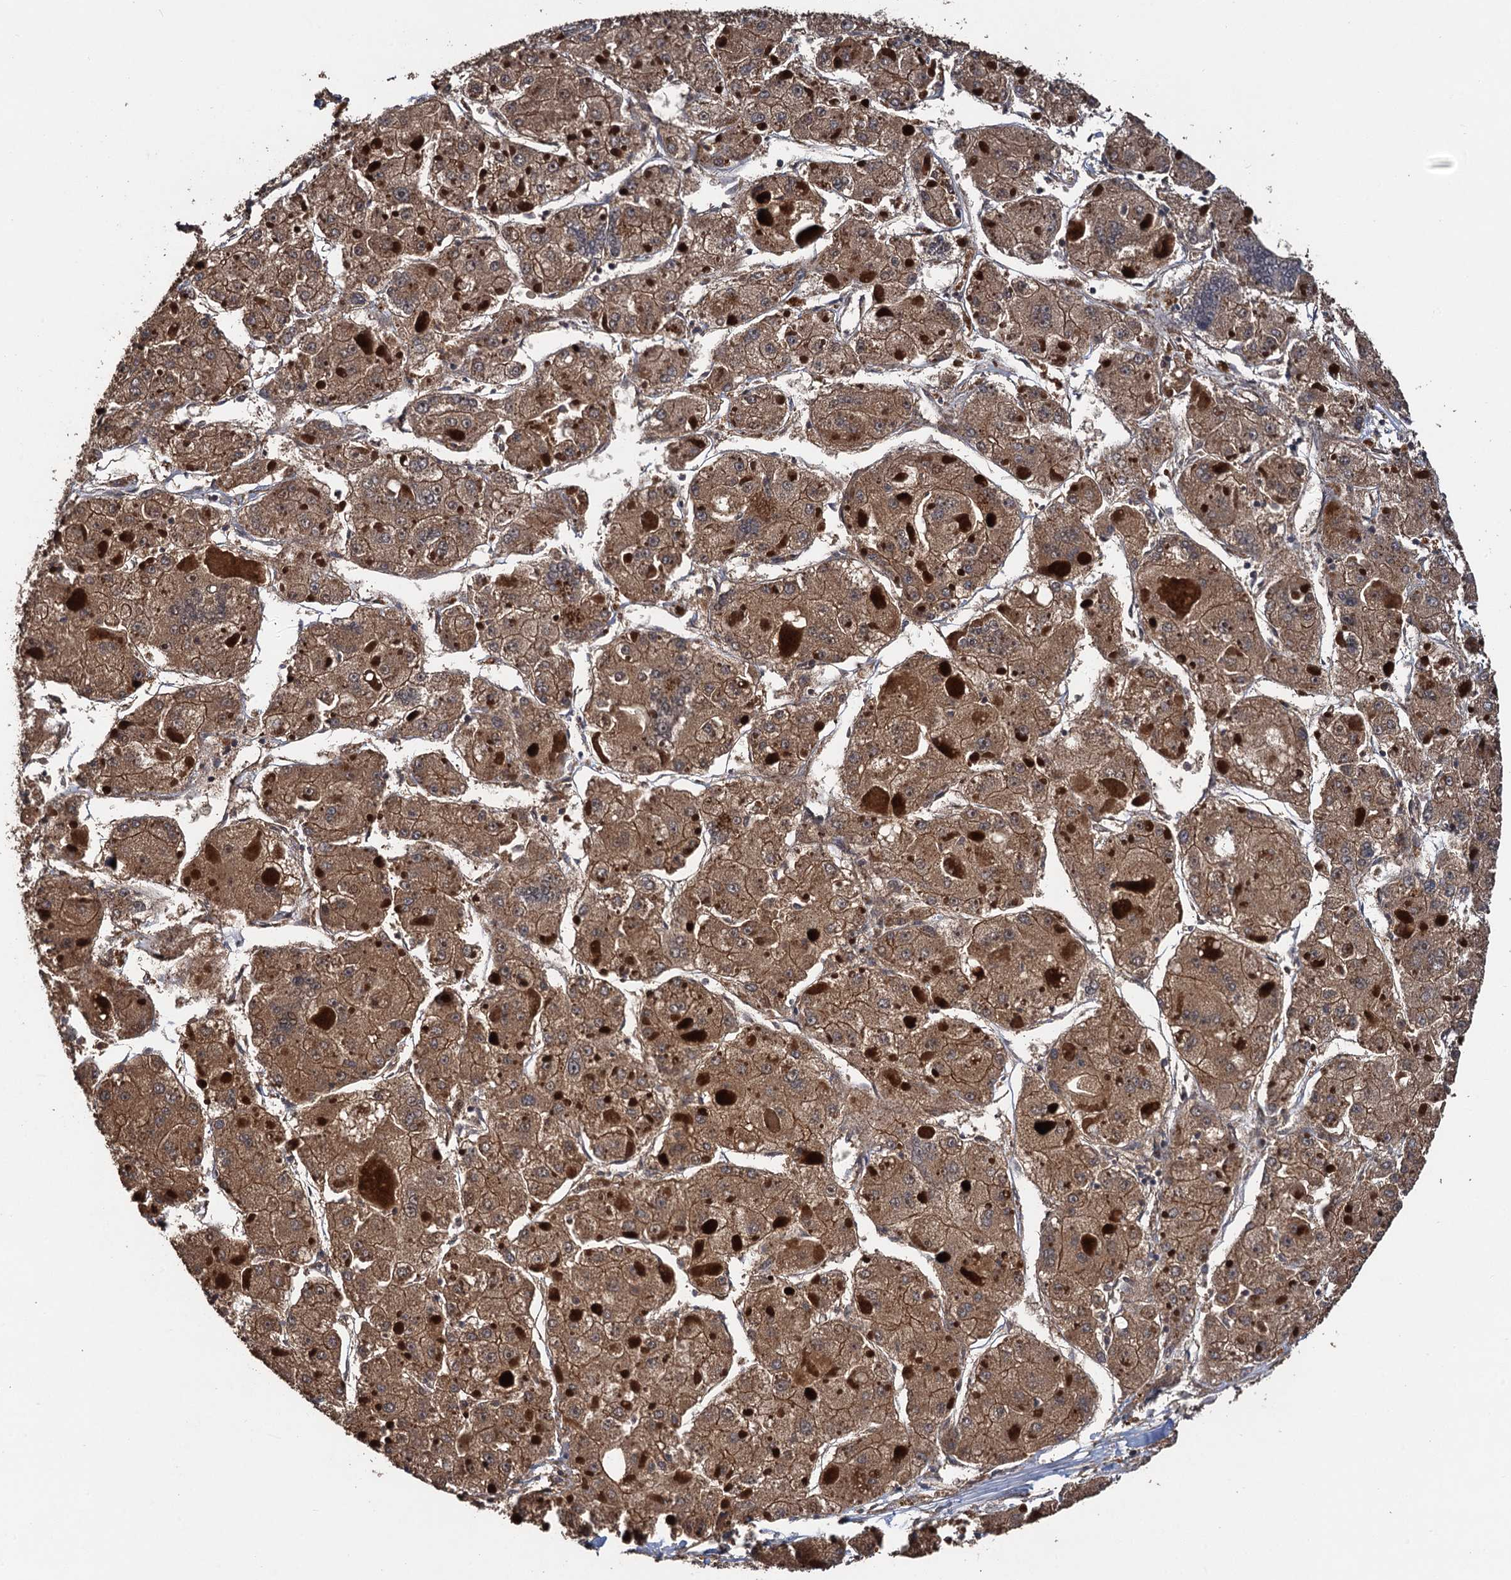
{"staining": {"intensity": "moderate", "quantity": ">75%", "location": "cytoplasmic/membranous"}, "tissue": "liver cancer", "cell_type": "Tumor cells", "image_type": "cancer", "snomed": [{"axis": "morphology", "description": "Carcinoma, Hepatocellular, NOS"}, {"axis": "topography", "description": "Liver"}], "caption": "Moderate cytoplasmic/membranous expression for a protein is present in approximately >75% of tumor cells of hepatocellular carcinoma (liver) using IHC.", "gene": "TMEM39B", "patient": {"sex": "female", "age": 73}}